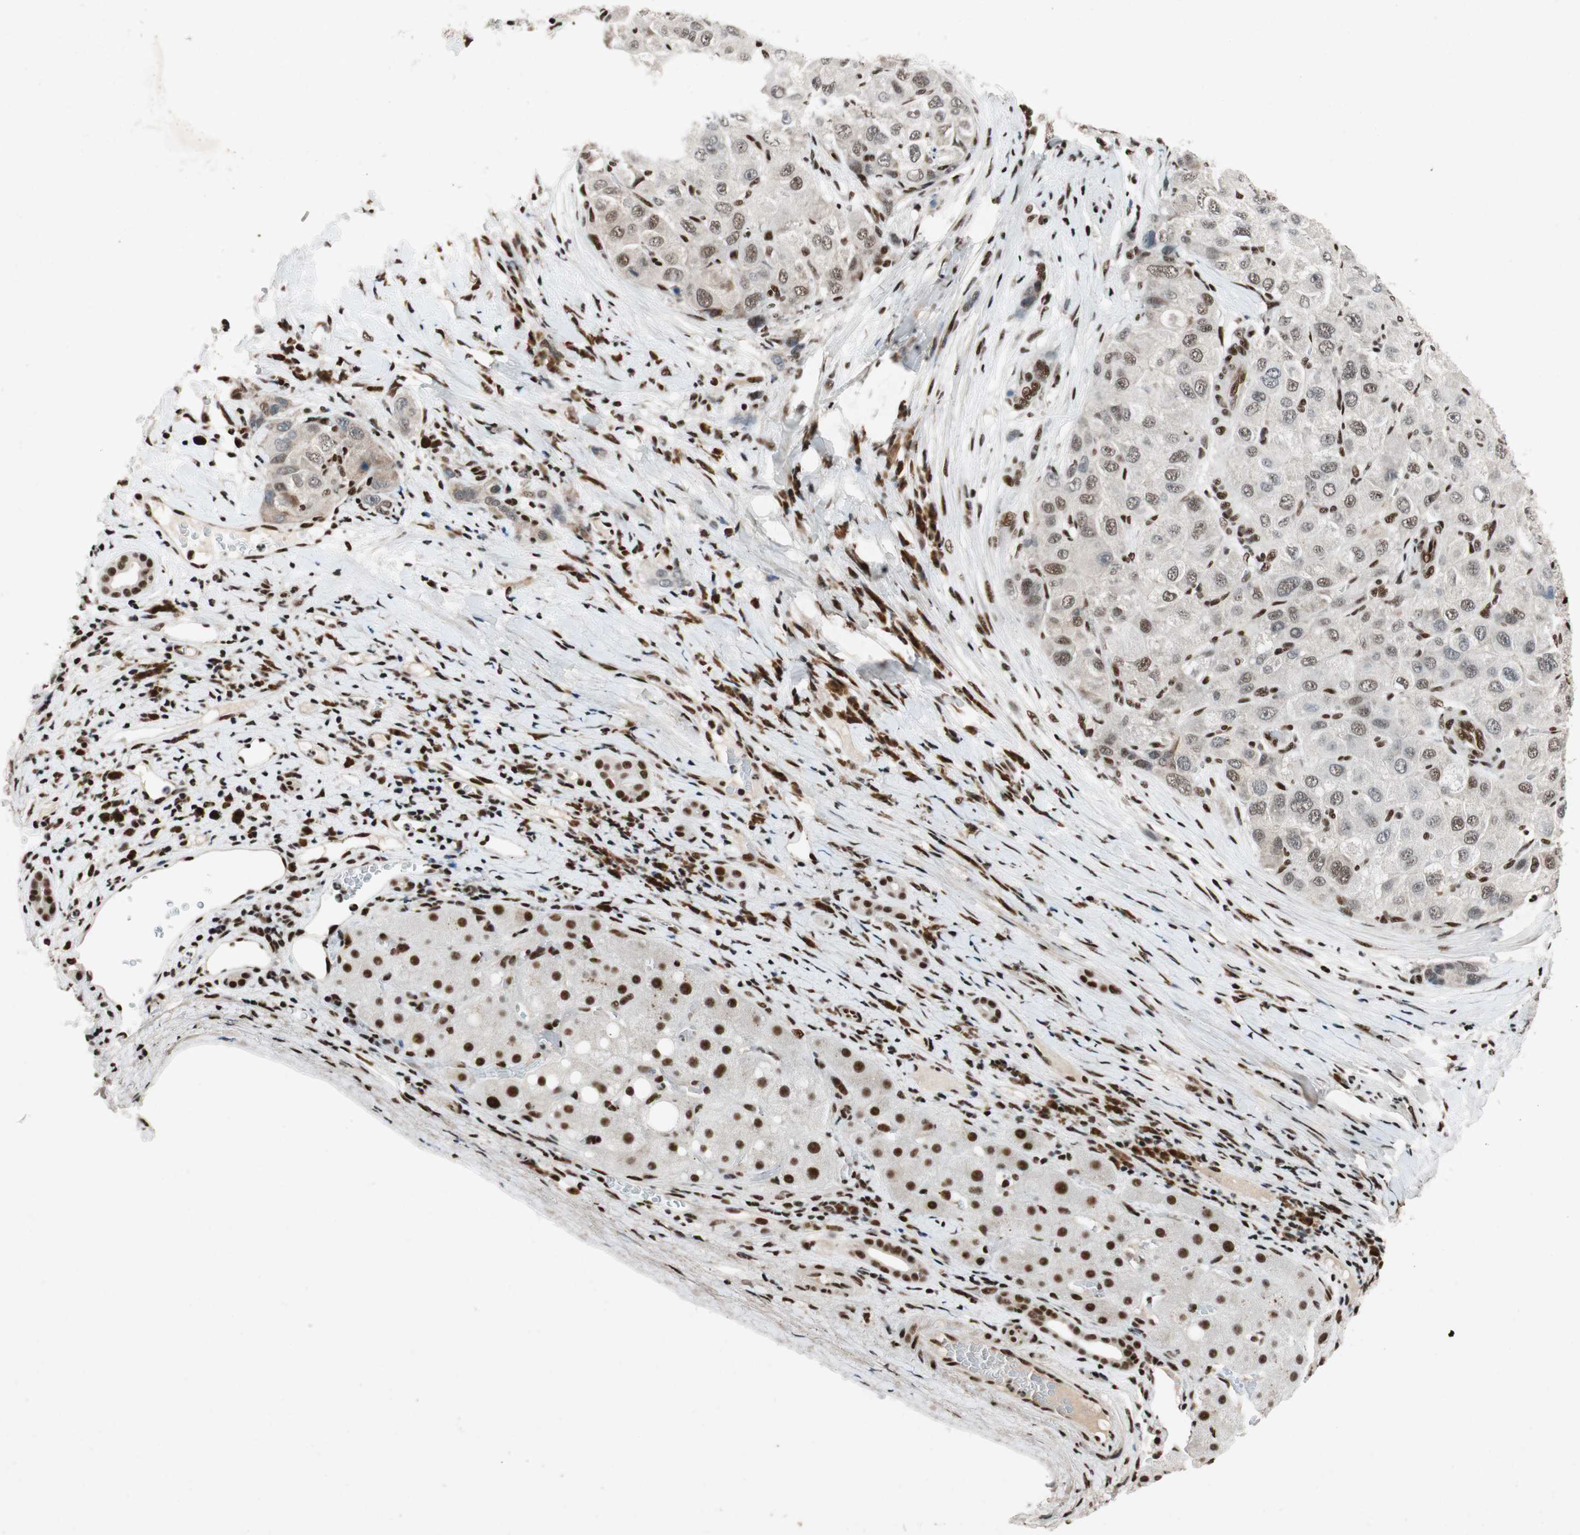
{"staining": {"intensity": "moderate", "quantity": ">75%", "location": "nuclear"}, "tissue": "liver cancer", "cell_type": "Tumor cells", "image_type": "cancer", "snomed": [{"axis": "morphology", "description": "Carcinoma, Hepatocellular, NOS"}, {"axis": "topography", "description": "Liver"}], "caption": "Human liver cancer (hepatocellular carcinoma) stained with a protein marker displays moderate staining in tumor cells.", "gene": "NCBP3", "patient": {"sex": "male", "age": 80}}